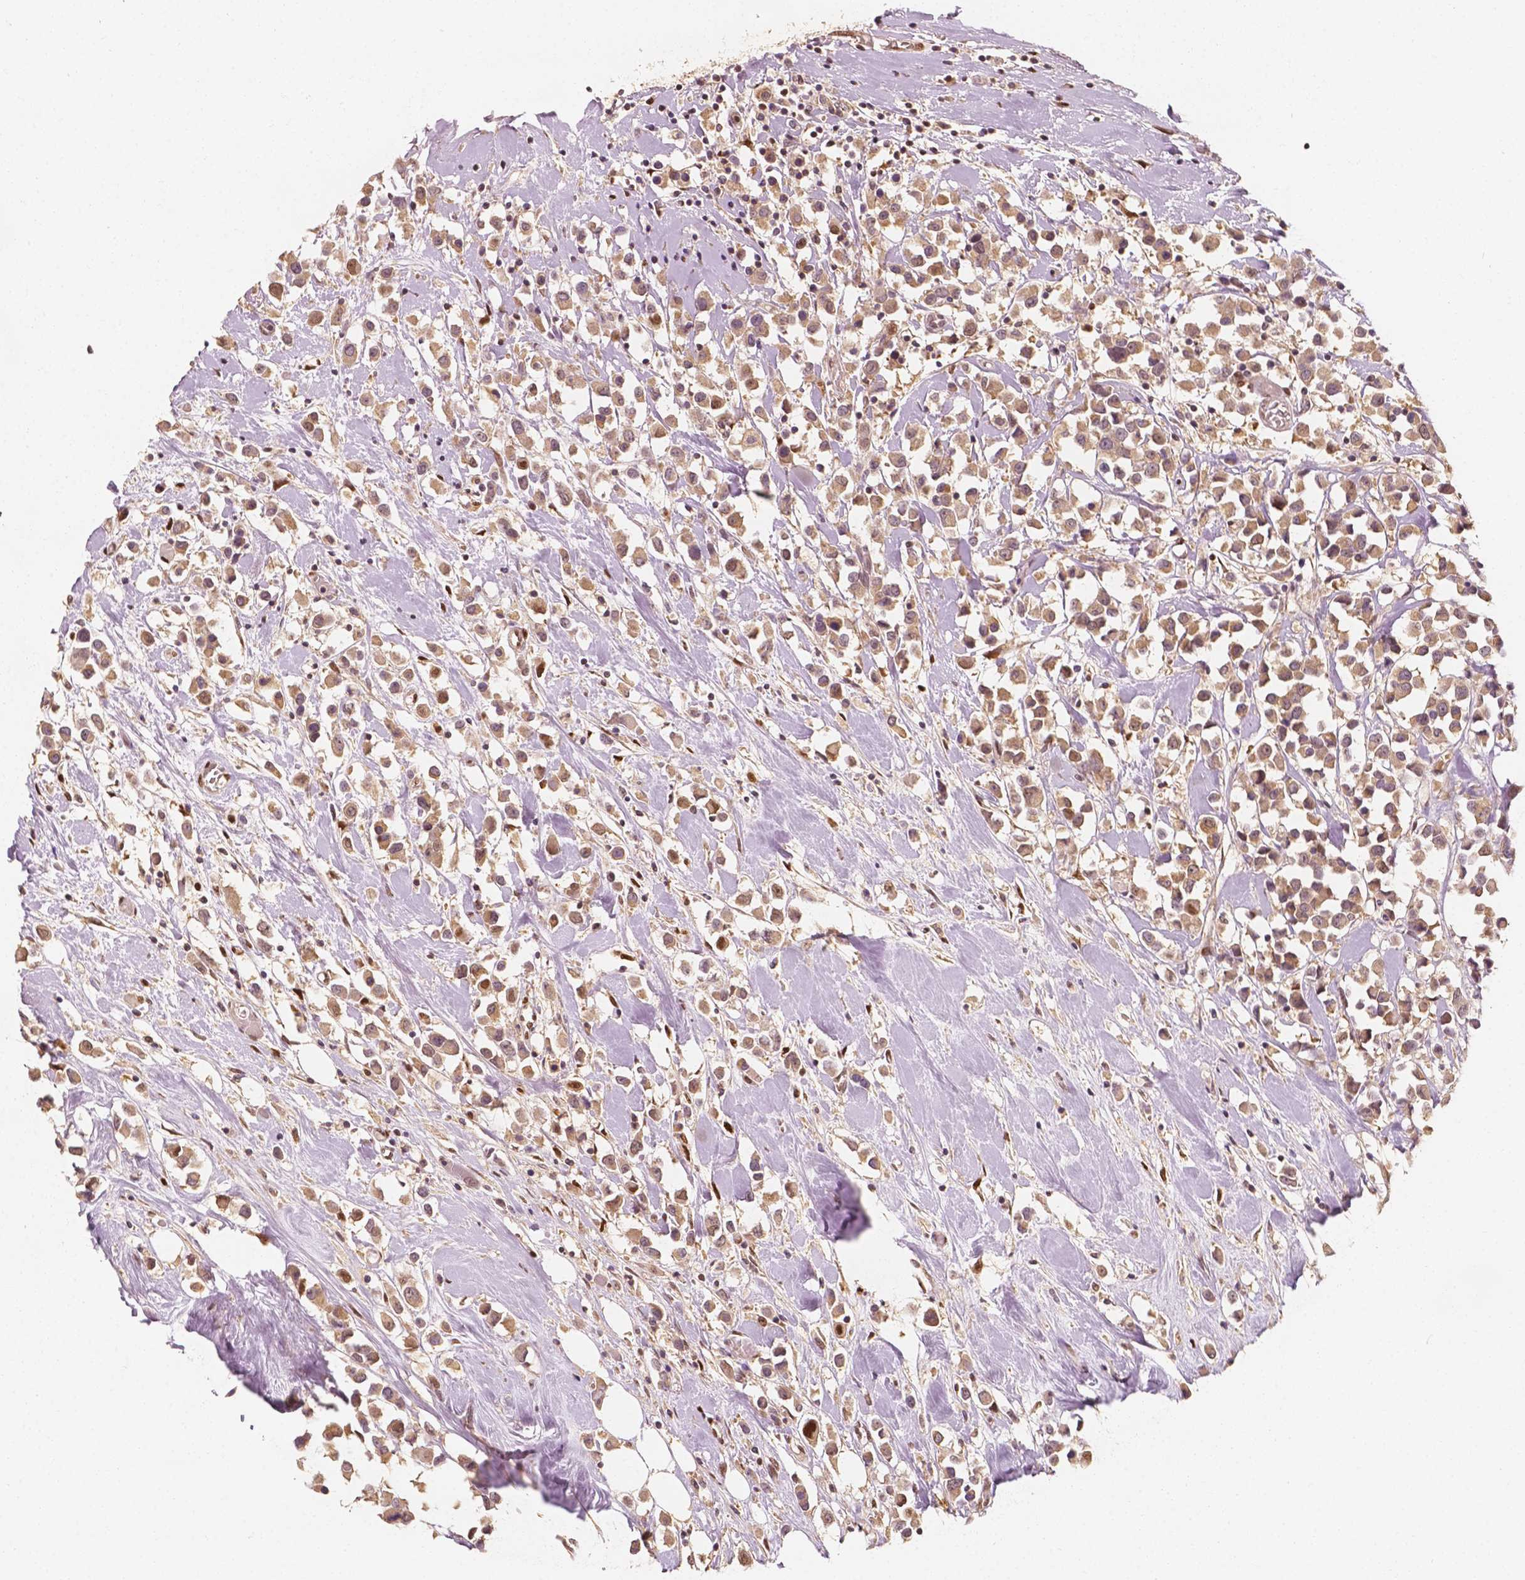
{"staining": {"intensity": "moderate", "quantity": ">75%", "location": "cytoplasmic/membranous,nuclear"}, "tissue": "breast cancer", "cell_type": "Tumor cells", "image_type": "cancer", "snomed": [{"axis": "morphology", "description": "Duct carcinoma"}, {"axis": "topography", "description": "Breast"}], "caption": "Immunohistochemistry (DAB (3,3'-diaminobenzidine)) staining of infiltrating ductal carcinoma (breast) shows moderate cytoplasmic/membranous and nuclear protein positivity in approximately >75% of tumor cells.", "gene": "TBC1D17", "patient": {"sex": "female", "age": 61}}